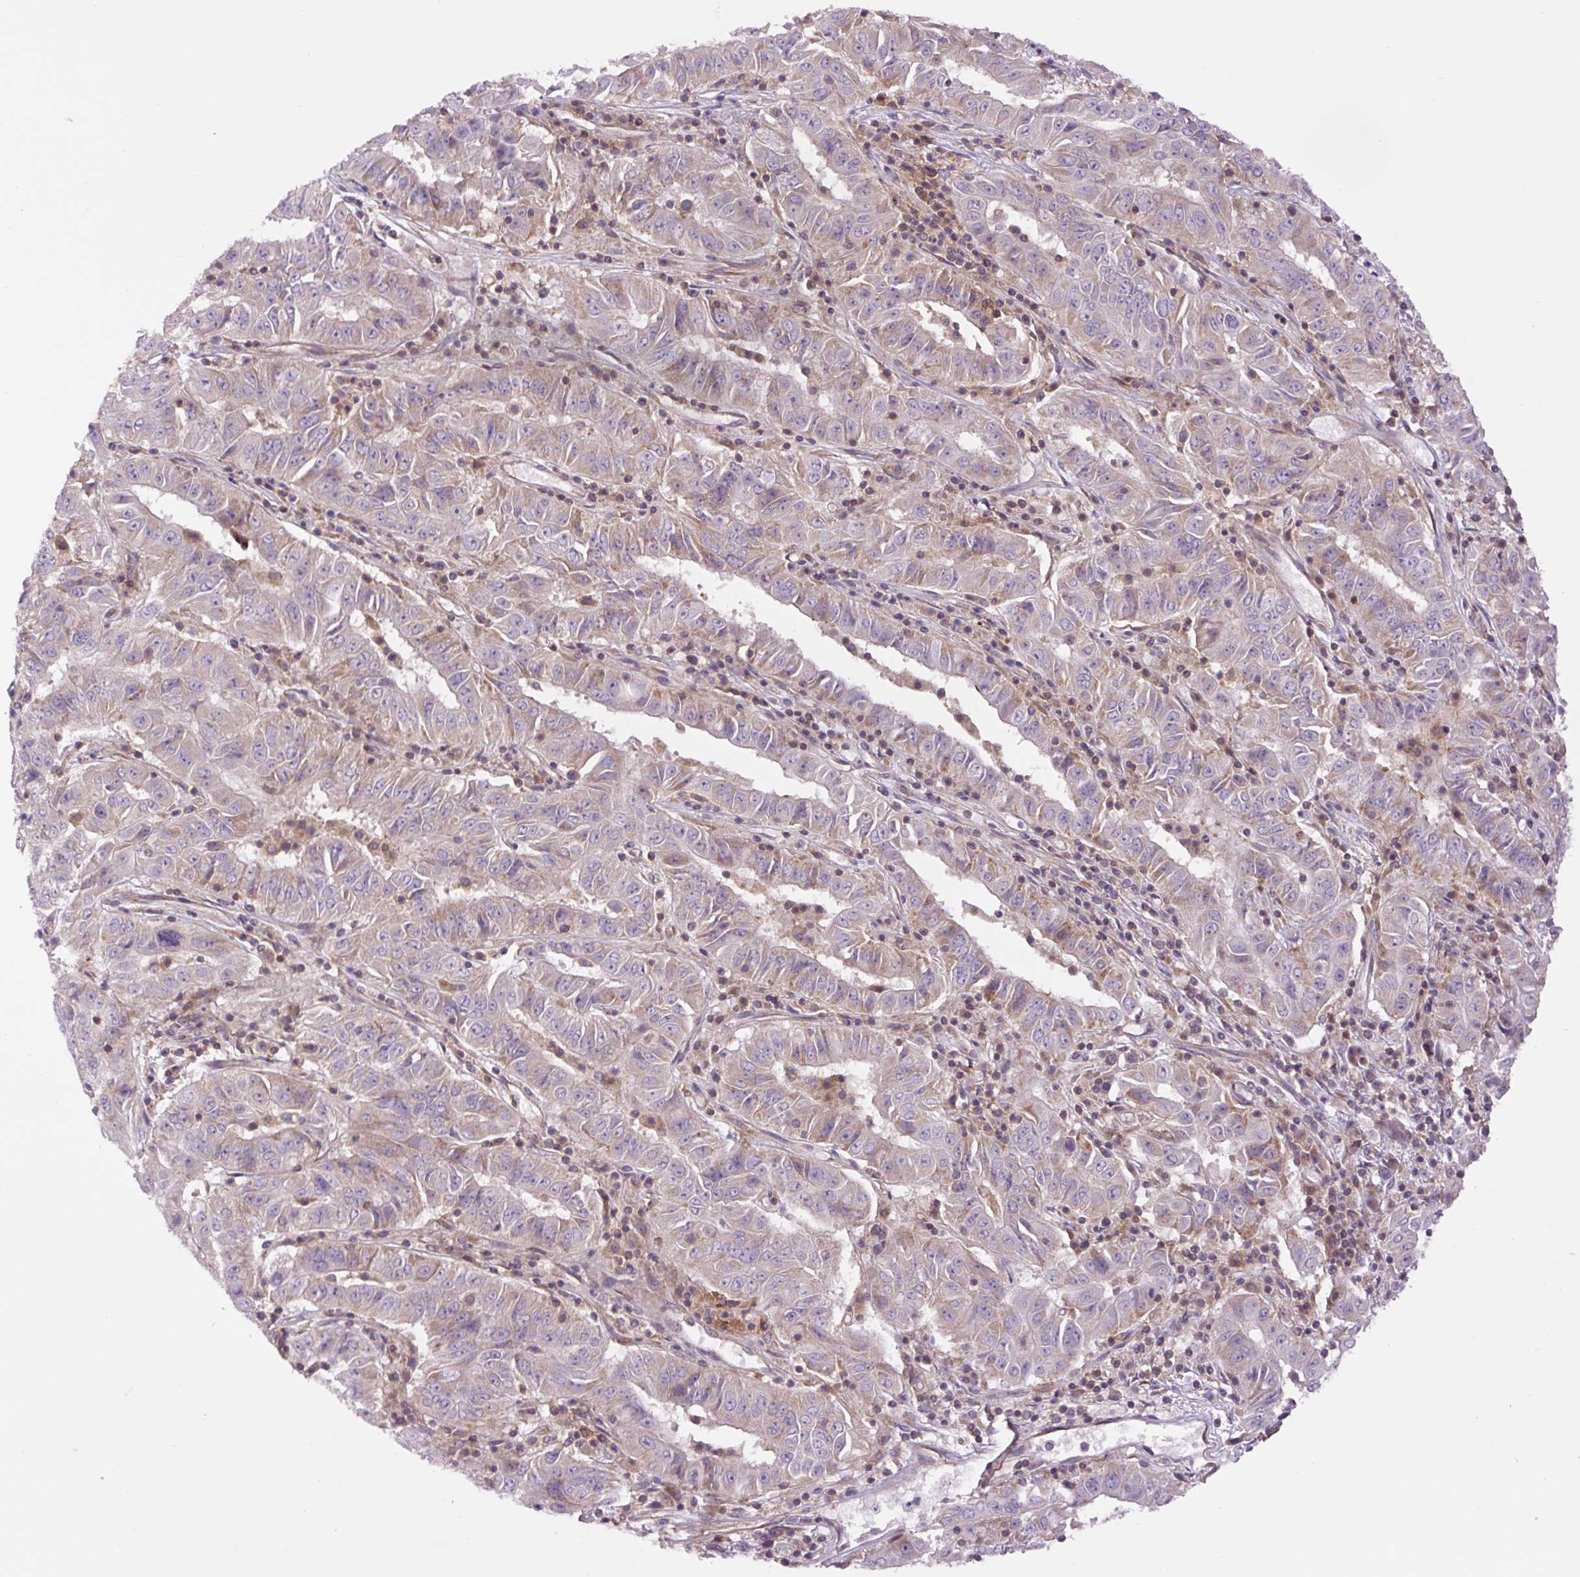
{"staining": {"intensity": "weak", "quantity": "25%-75%", "location": "cytoplasmic/membranous"}, "tissue": "pancreatic cancer", "cell_type": "Tumor cells", "image_type": "cancer", "snomed": [{"axis": "morphology", "description": "Adenocarcinoma, NOS"}, {"axis": "topography", "description": "Pancreas"}], "caption": "Immunohistochemistry histopathology image of pancreatic cancer (adenocarcinoma) stained for a protein (brown), which demonstrates low levels of weak cytoplasmic/membranous staining in approximately 25%-75% of tumor cells.", "gene": "MINK1", "patient": {"sex": "male", "age": 63}}